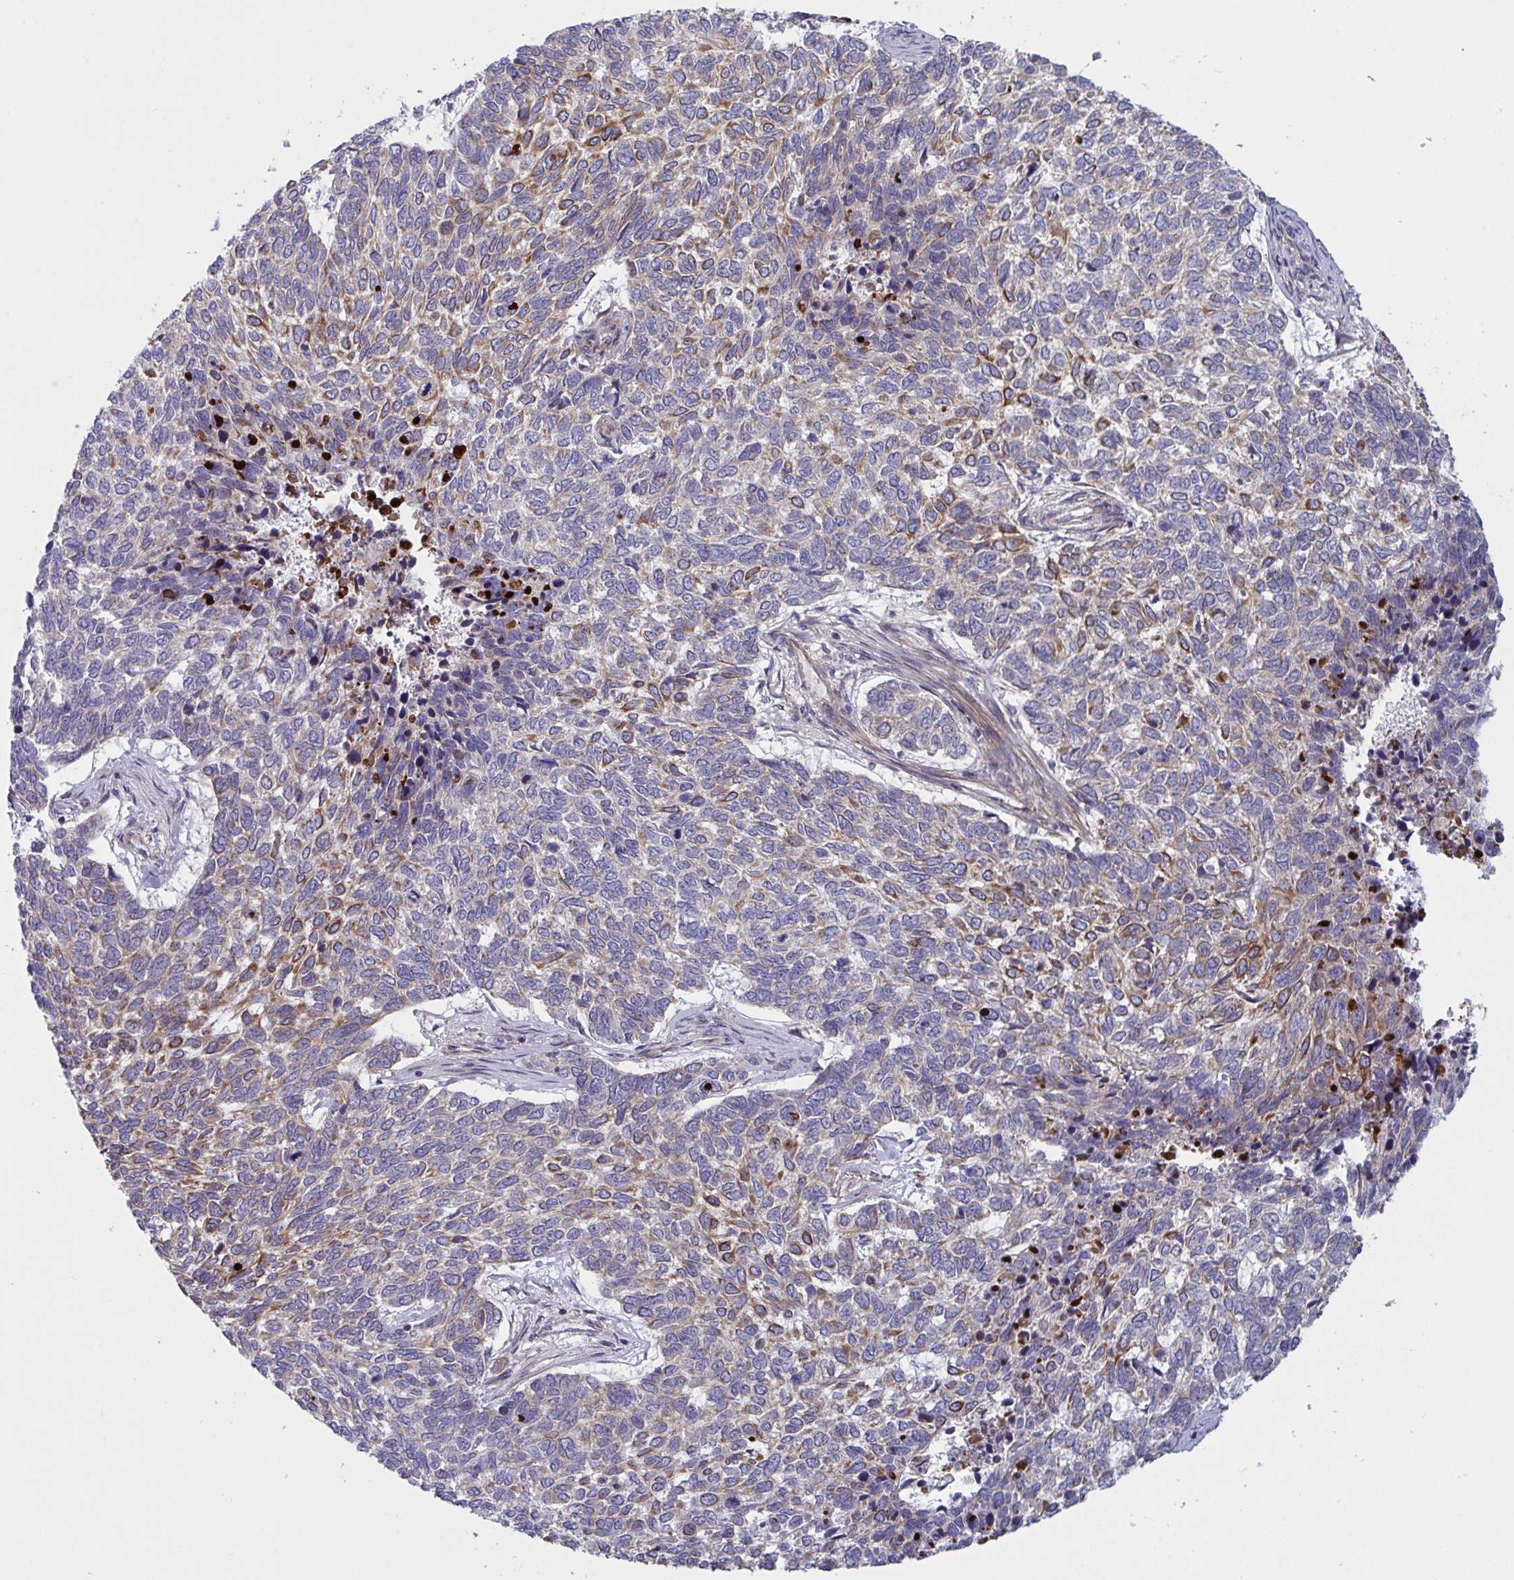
{"staining": {"intensity": "moderate", "quantity": "25%-75%", "location": "cytoplasmic/membranous"}, "tissue": "skin cancer", "cell_type": "Tumor cells", "image_type": "cancer", "snomed": [{"axis": "morphology", "description": "Basal cell carcinoma"}, {"axis": "topography", "description": "Skin"}], "caption": "Skin cancer (basal cell carcinoma) stained with immunohistochemistry shows moderate cytoplasmic/membranous positivity in about 25%-75% of tumor cells.", "gene": "TANK", "patient": {"sex": "female", "age": 65}}